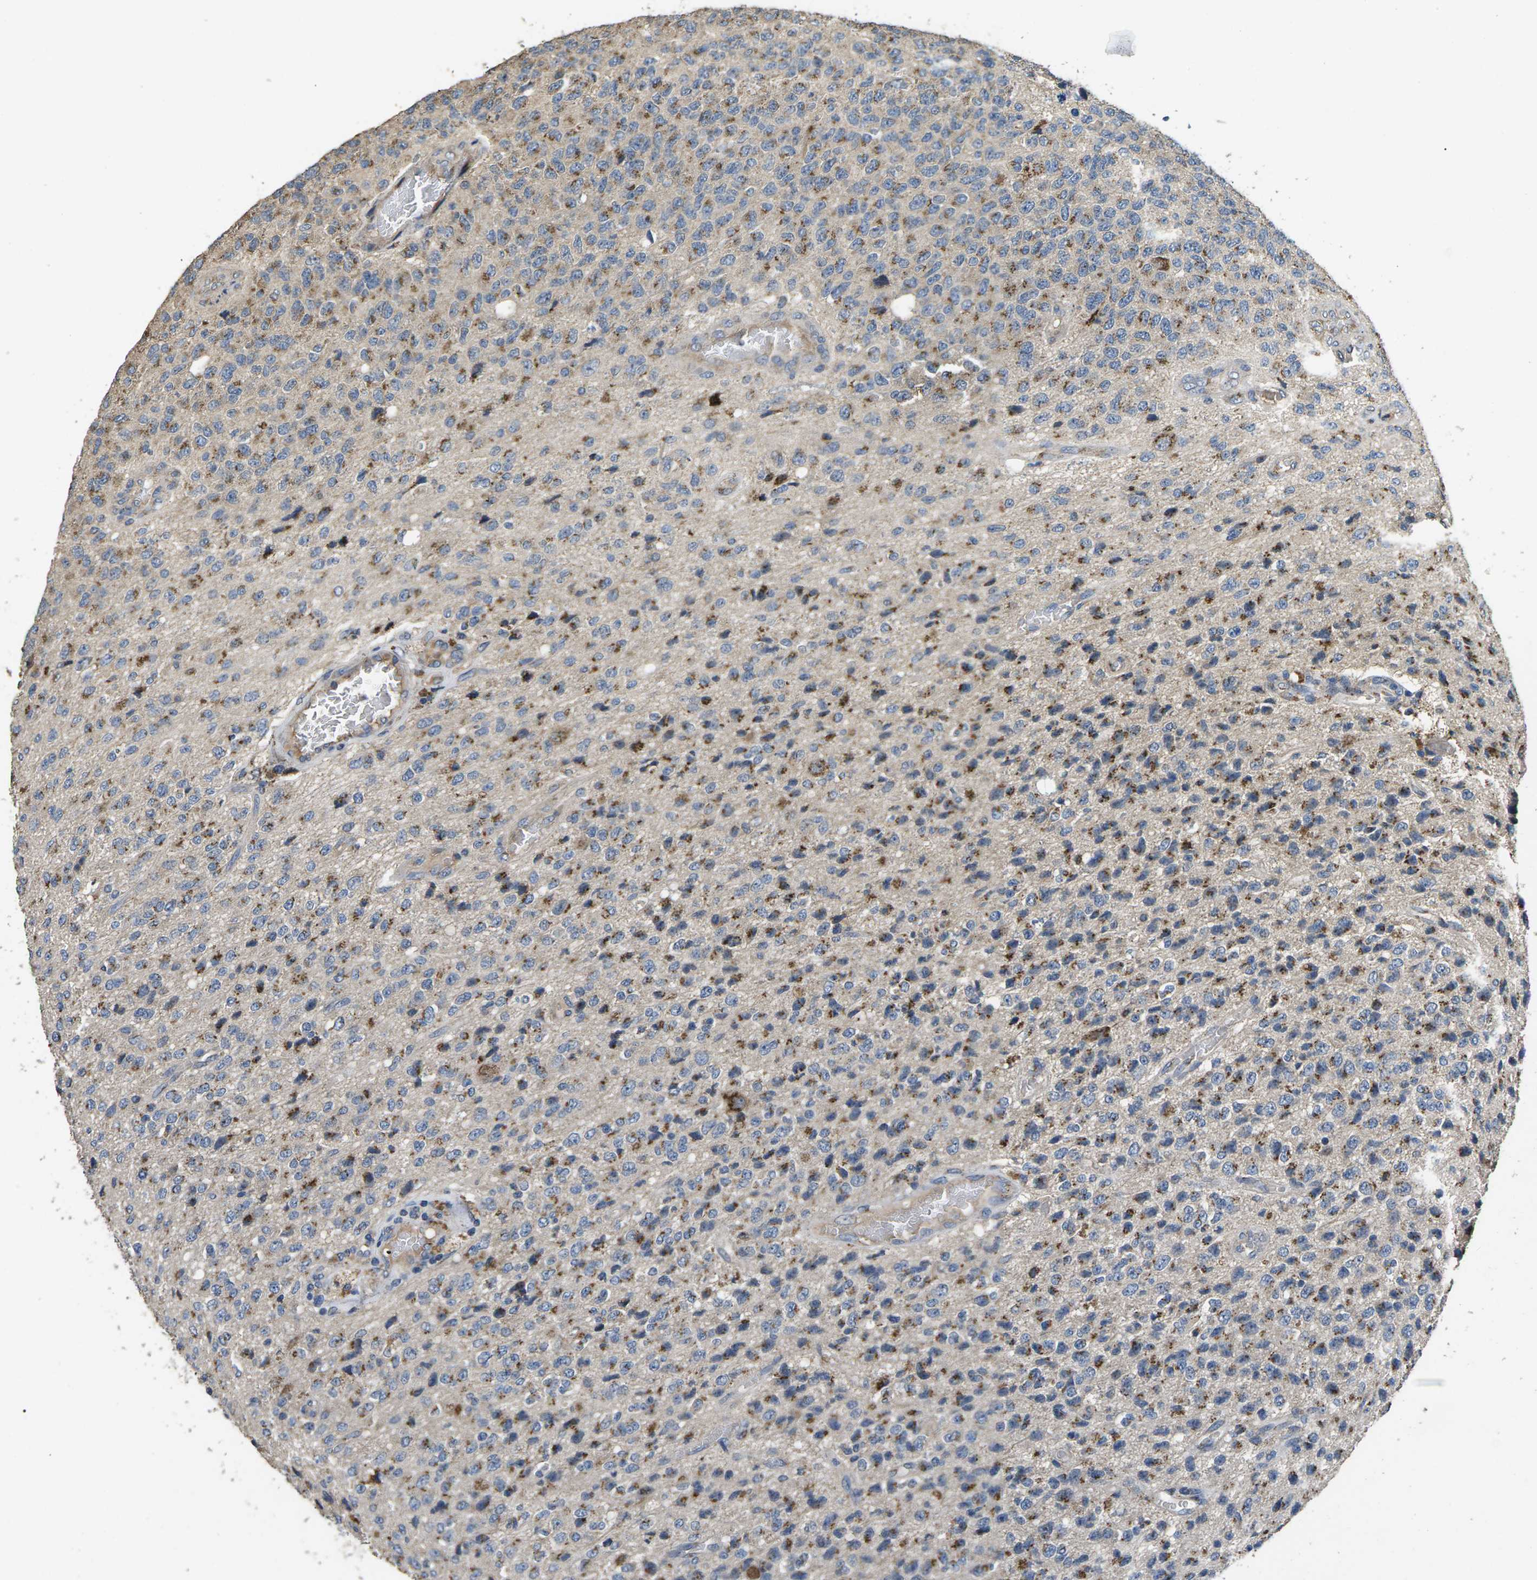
{"staining": {"intensity": "moderate", "quantity": "25%-75%", "location": "cytoplasmic/membranous"}, "tissue": "glioma", "cell_type": "Tumor cells", "image_type": "cancer", "snomed": [{"axis": "morphology", "description": "Glioma, malignant, High grade"}, {"axis": "topography", "description": "pancreas cauda"}], "caption": "Malignant high-grade glioma stained with a protein marker demonstrates moderate staining in tumor cells.", "gene": "B4GAT1", "patient": {"sex": "male", "age": 60}}